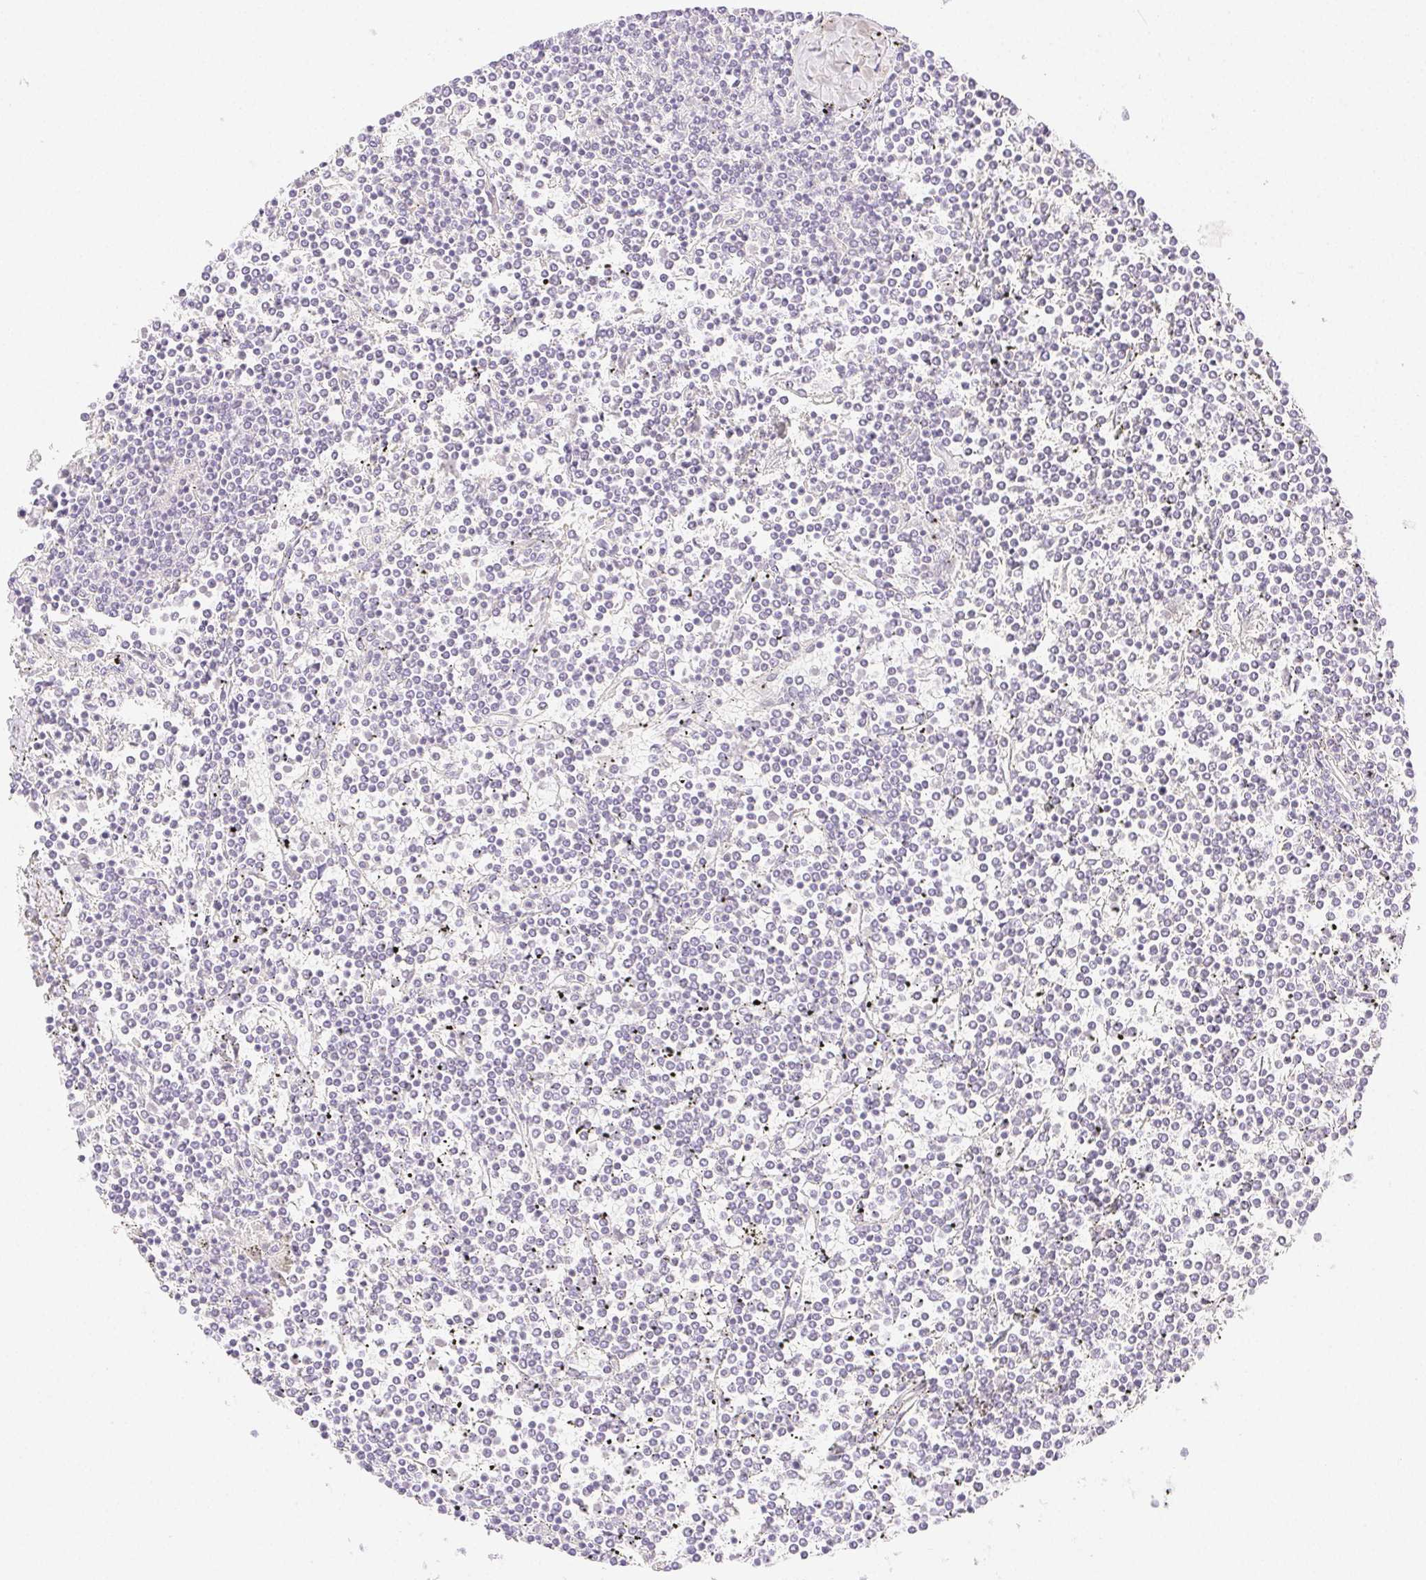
{"staining": {"intensity": "negative", "quantity": "none", "location": "none"}, "tissue": "lymphoma", "cell_type": "Tumor cells", "image_type": "cancer", "snomed": [{"axis": "morphology", "description": "Malignant lymphoma, non-Hodgkin's type, Low grade"}, {"axis": "topography", "description": "Spleen"}], "caption": "This is an immunohistochemistry photomicrograph of human malignant lymphoma, non-Hodgkin's type (low-grade). There is no expression in tumor cells.", "gene": "SPACA4", "patient": {"sex": "female", "age": 19}}